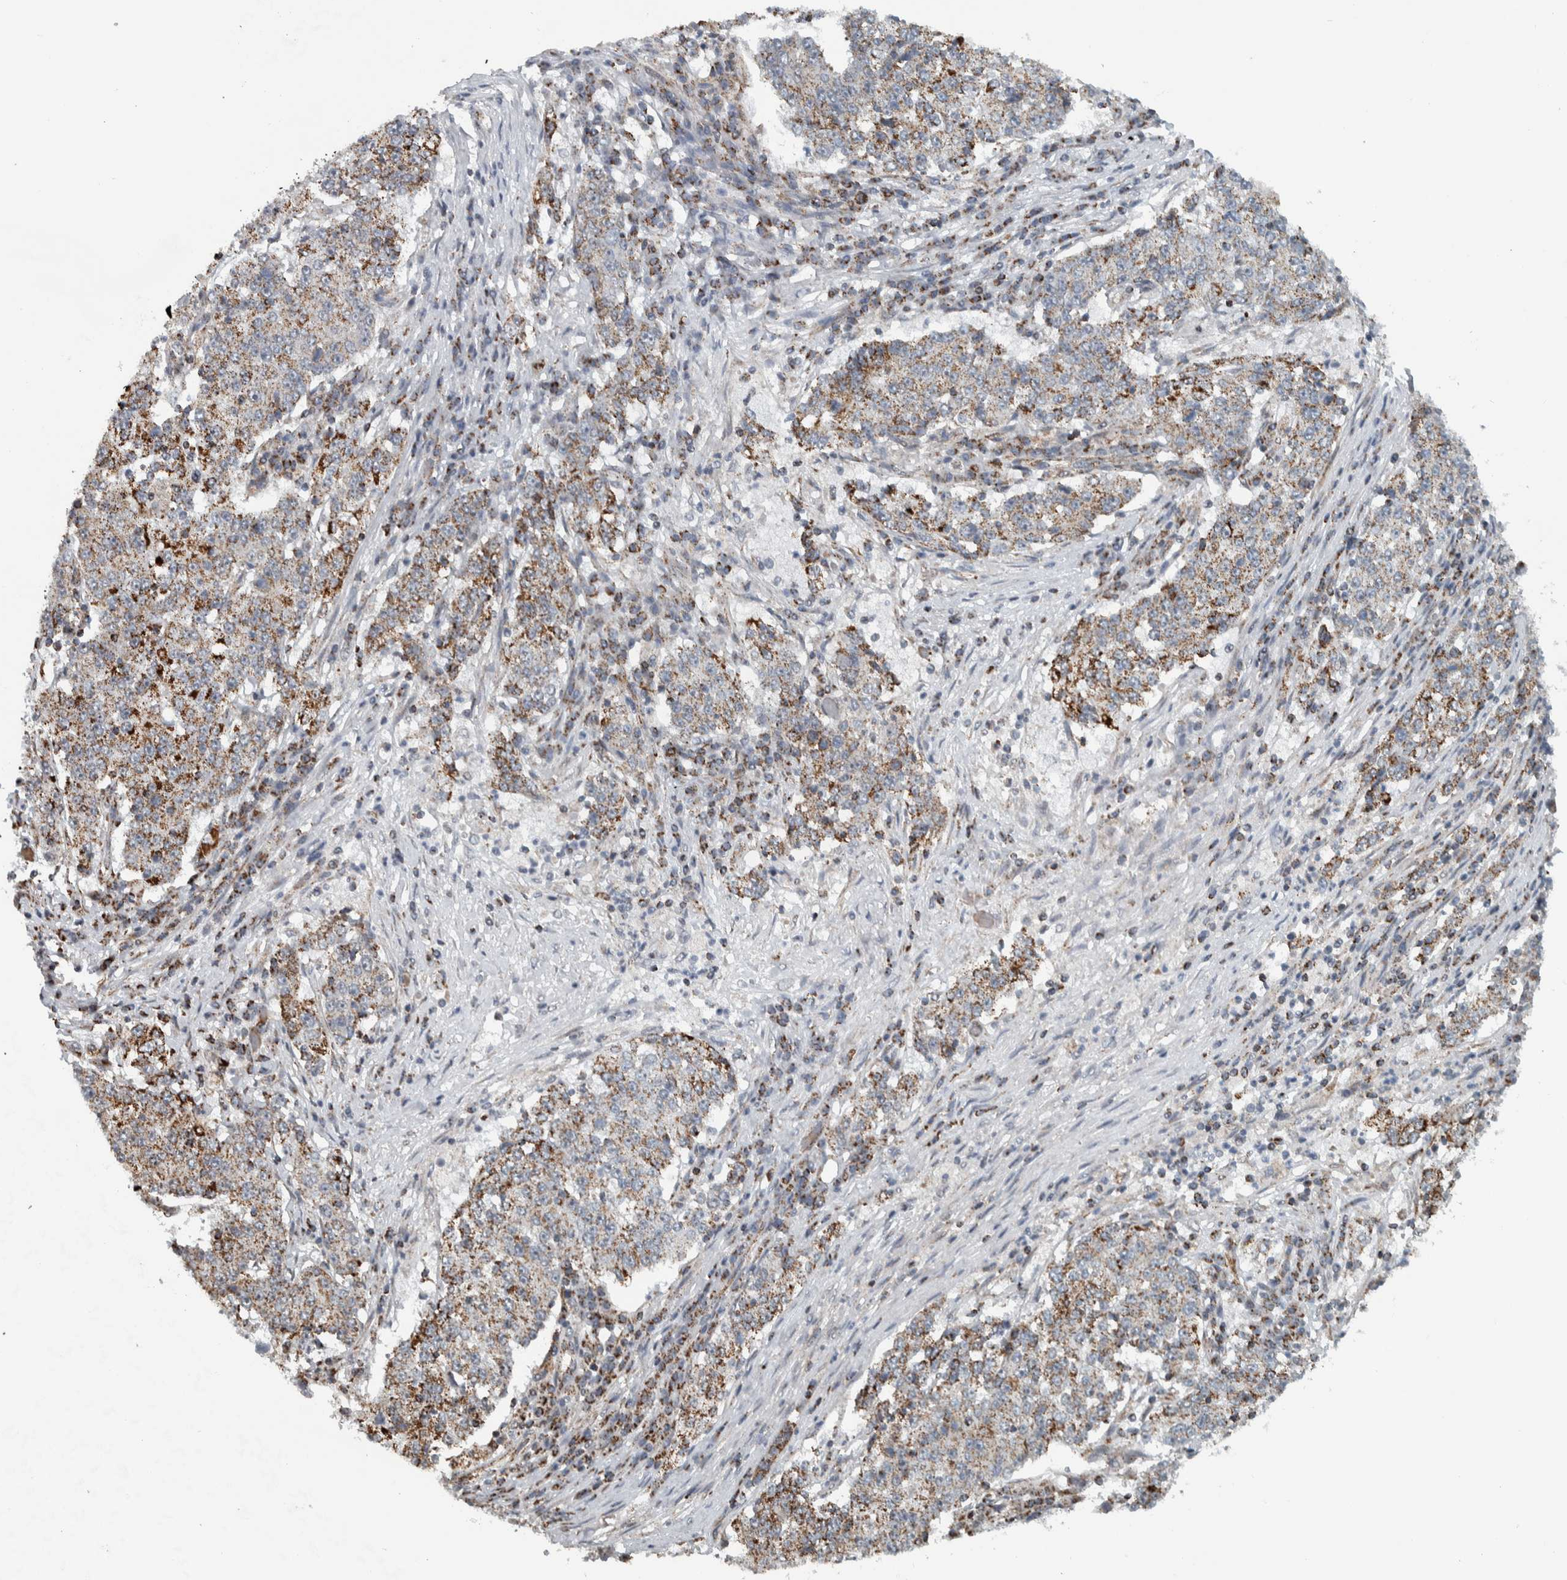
{"staining": {"intensity": "weak", "quantity": ">75%", "location": "cytoplasmic/membranous"}, "tissue": "stomach cancer", "cell_type": "Tumor cells", "image_type": "cancer", "snomed": [{"axis": "morphology", "description": "Adenocarcinoma, NOS"}, {"axis": "topography", "description": "Stomach"}], "caption": "Human stomach cancer stained with a protein marker displays weak staining in tumor cells.", "gene": "PPM1K", "patient": {"sex": "male", "age": 59}}